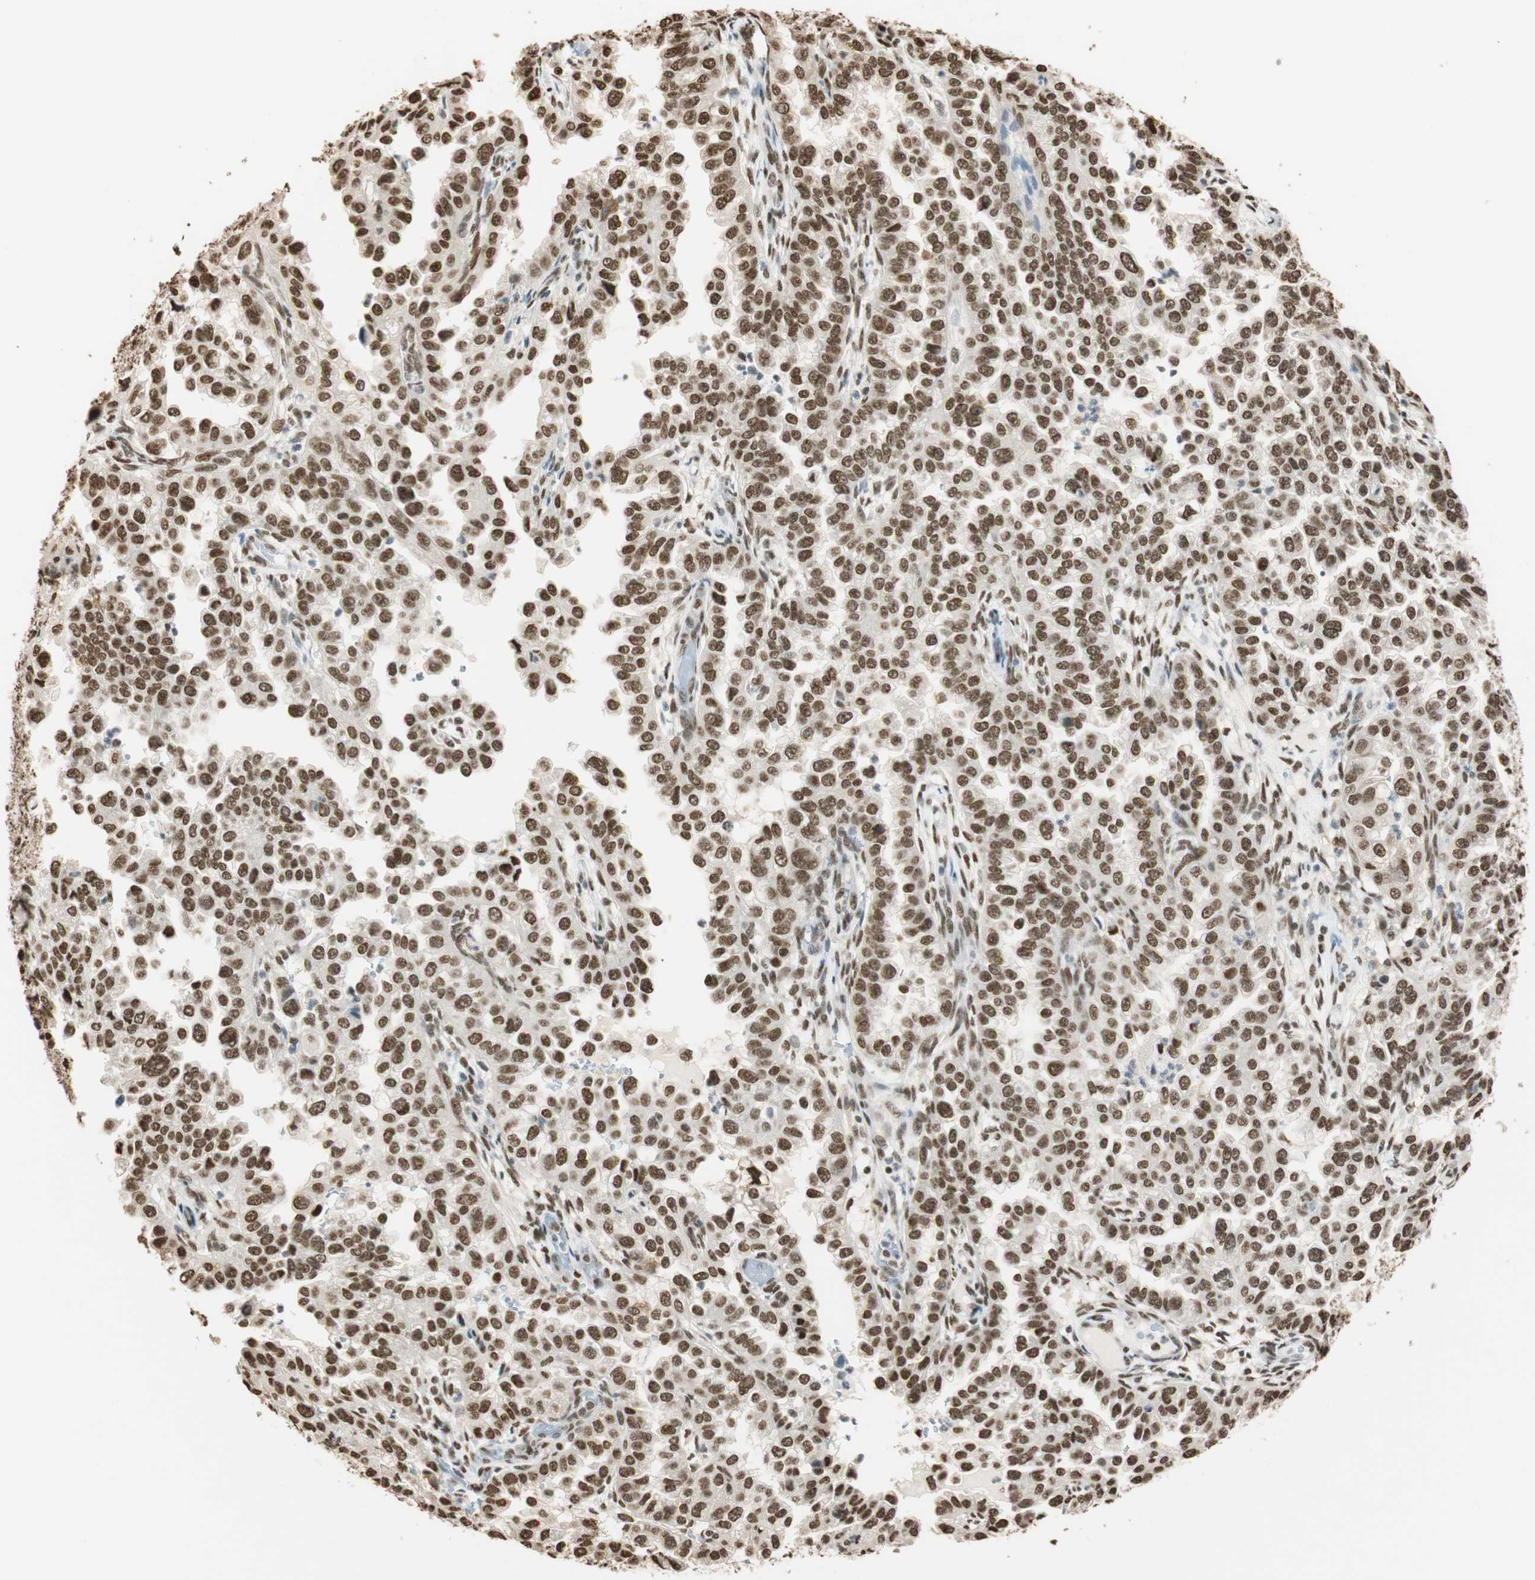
{"staining": {"intensity": "moderate", "quantity": ">75%", "location": "nuclear"}, "tissue": "endometrial cancer", "cell_type": "Tumor cells", "image_type": "cancer", "snomed": [{"axis": "morphology", "description": "Adenocarcinoma, NOS"}, {"axis": "topography", "description": "Endometrium"}], "caption": "Protein staining of endometrial cancer (adenocarcinoma) tissue shows moderate nuclear expression in approximately >75% of tumor cells.", "gene": "FANCG", "patient": {"sex": "female", "age": 85}}